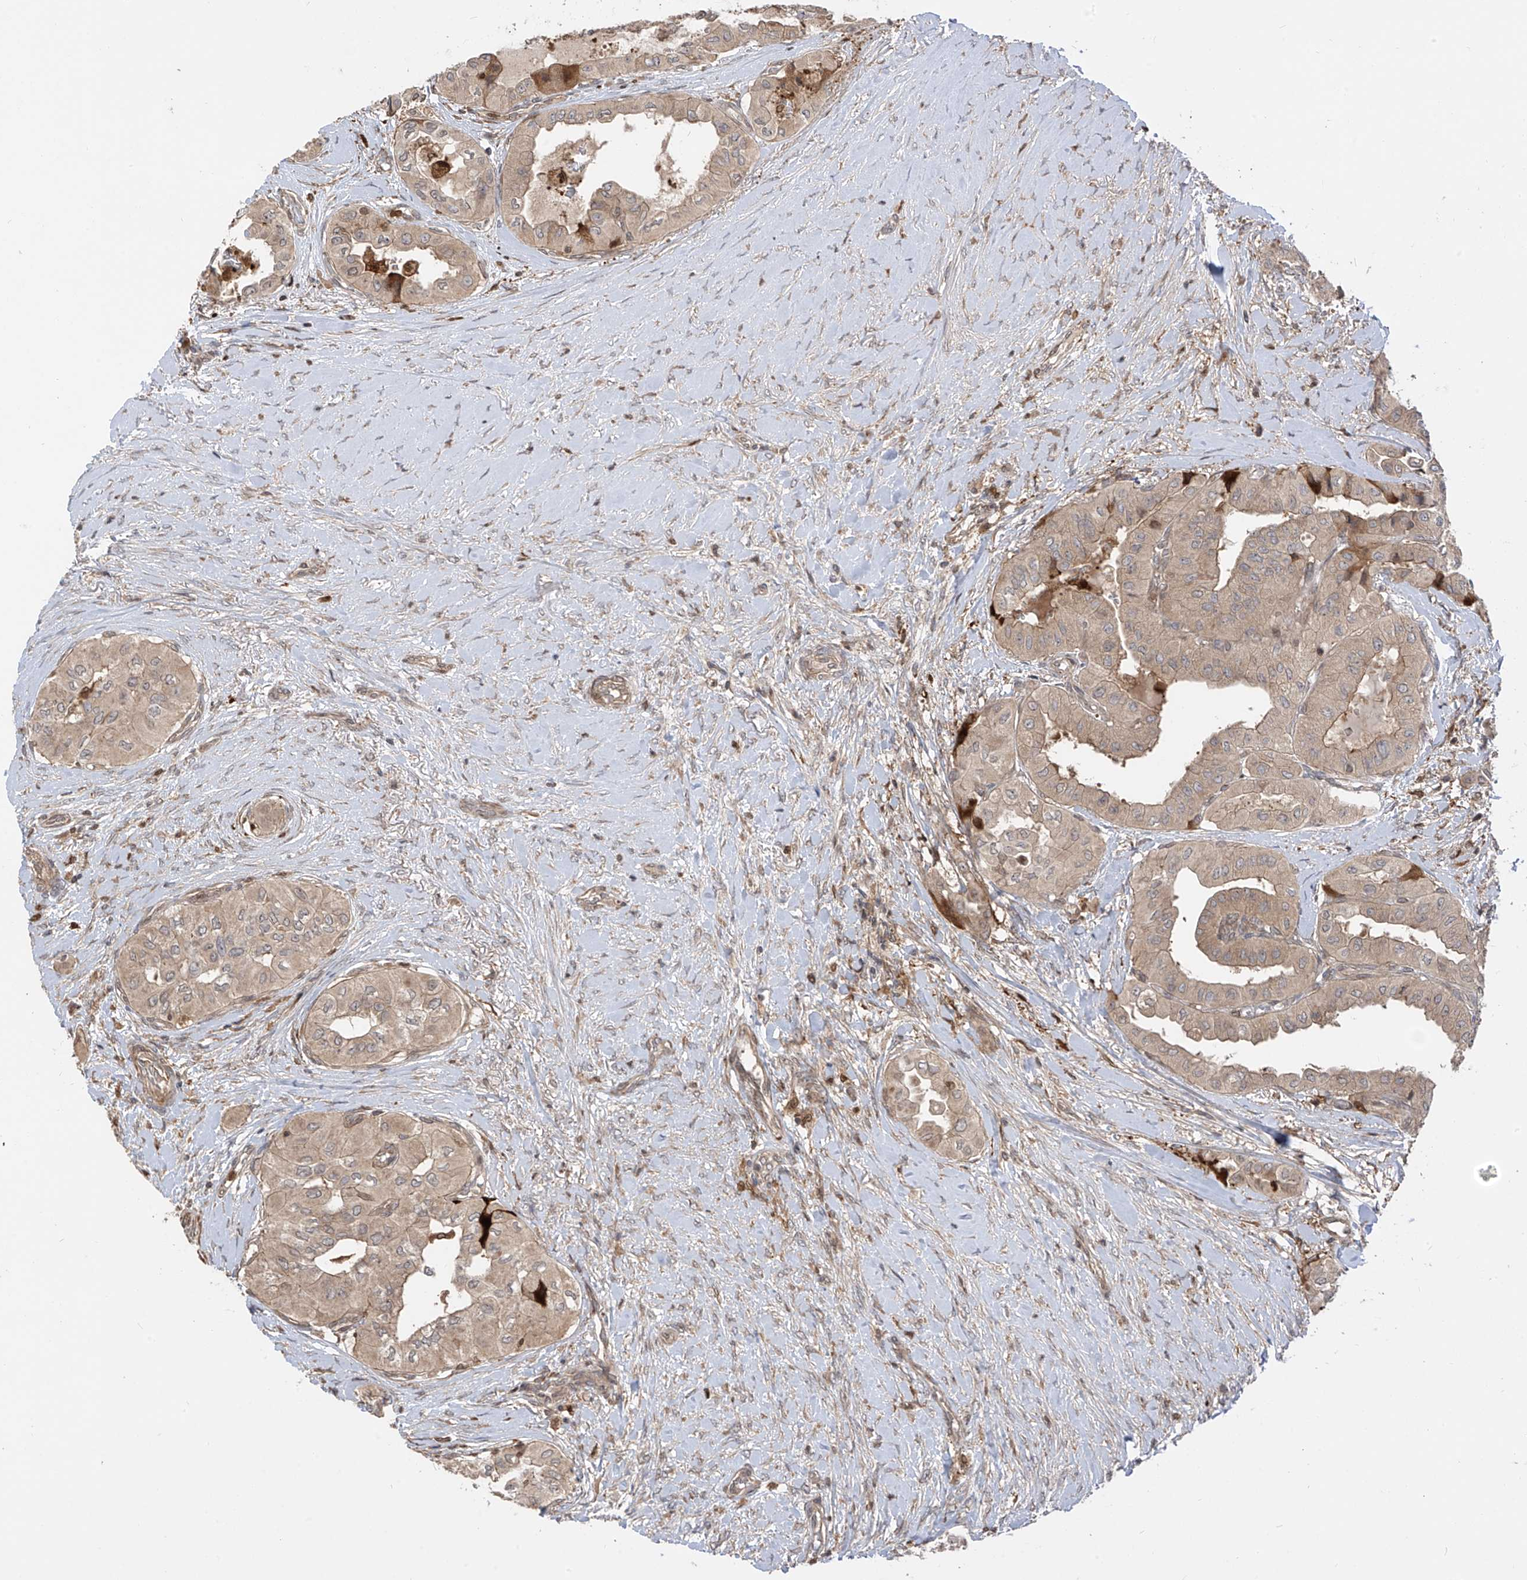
{"staining": {"intensity": "weak", "quantity": ">75%", "location": "cytoplasmic/membranous"}, "tissue": "thyroid cancer", "cell_type": "Tumor cells", "image_type": "cancer", "snomed": [{"axis": "morphology", "description": "Papillary adenocarcinoma, NOS"}, {"axis": "topography", "description": "Thyroid gland"}], "caption": "Immunohistochemical staining of human papillary adenocarcinoma (thyroid) reveals low levels of weak cytoplasmic/membranous expression in approximately >75% of tumor cells.", "gene": "ATAD2B", "patient": {"sex": "female", "age": 59}}